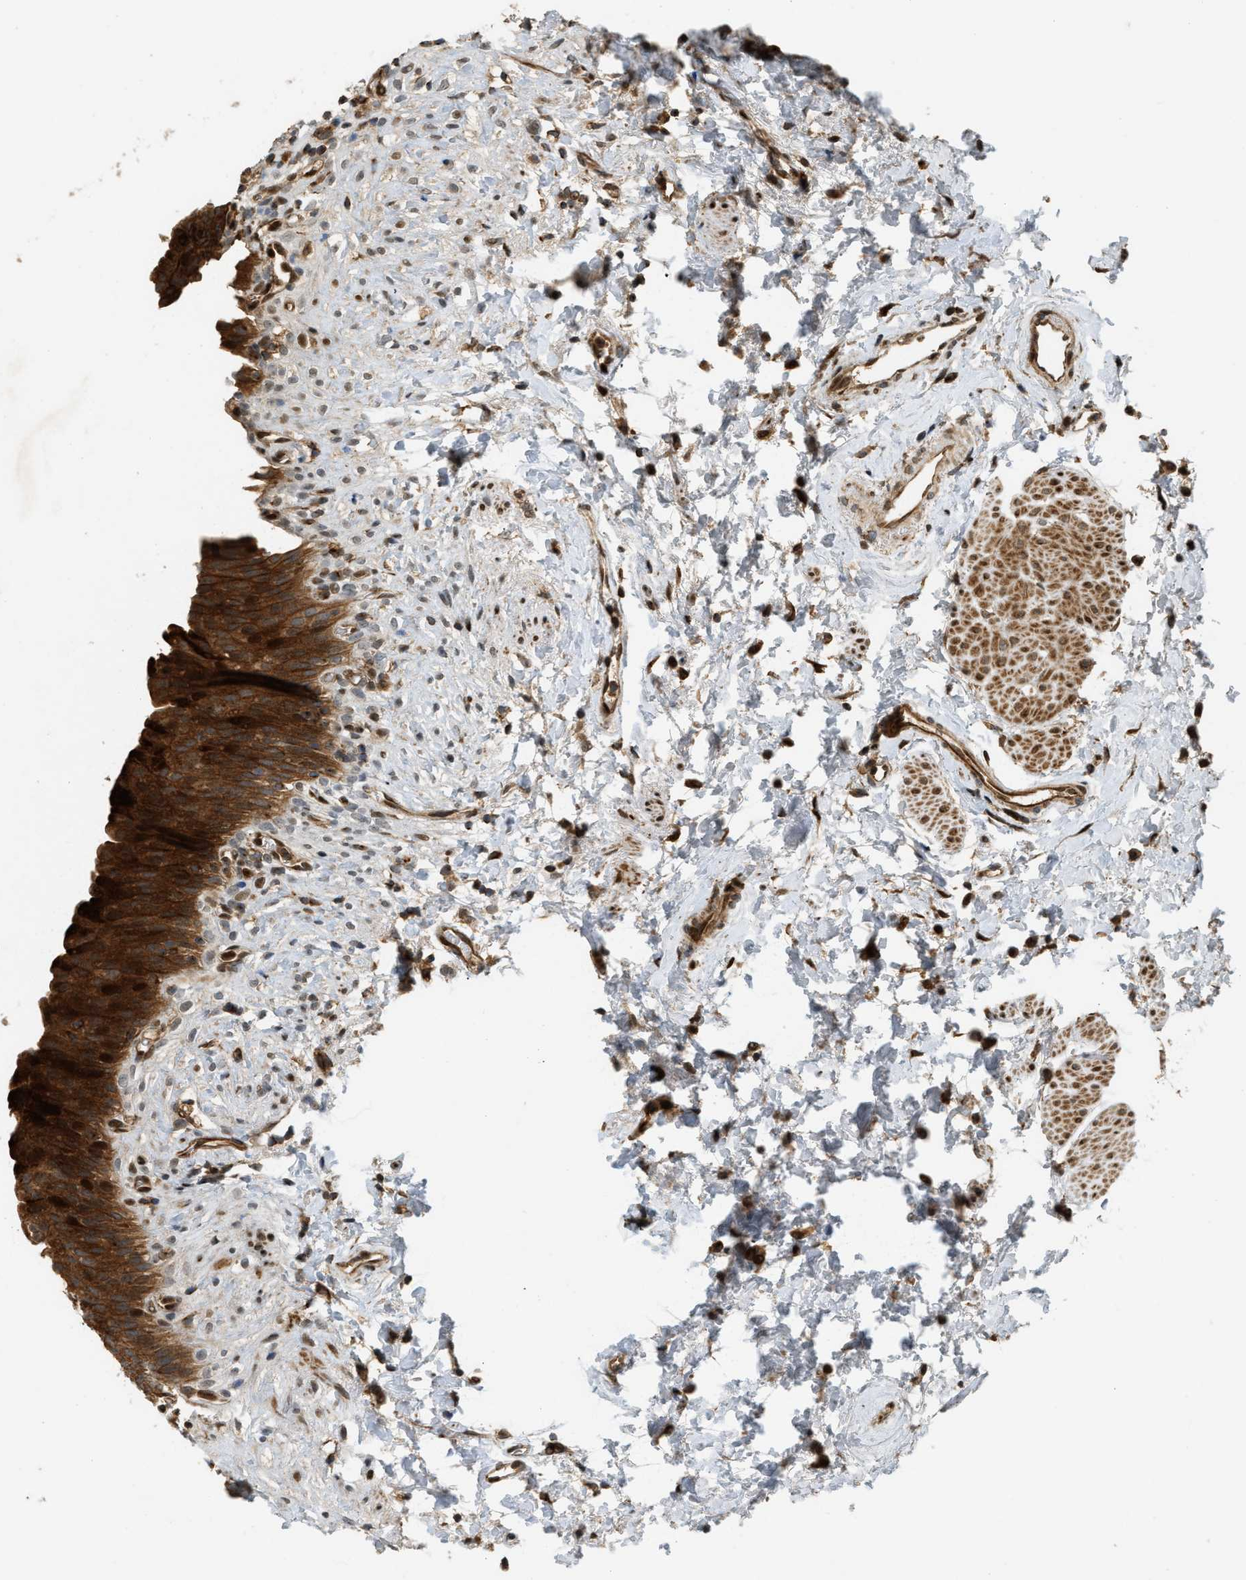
{"staining": {"intensity": "strong", "quantity": ">75%", "location": "cytoplasmic/membranous,nuclear"}, "tissue": "urinary bladder", "cell_type": "Urothelial cells", "image_type": "normal", "snomed": [{"axis": "morphology", "description": "Normal tissue, NOS"}, {"axis": "topography", "description": "Urinary bladder"}], "caption": "Immunohistochemical staining of normal urinary bladder reveals >75% levels of strong cytoplasmic/membranous,nuclear protein positivity in approximately >75% of urothelial cells. (DAB (3,3'-diaminobenzidine) = brown stain, brightfield microscopy at high magnification).", "gene": "TRAPPC14", "patient": {"sex": "female", "age": 79}}